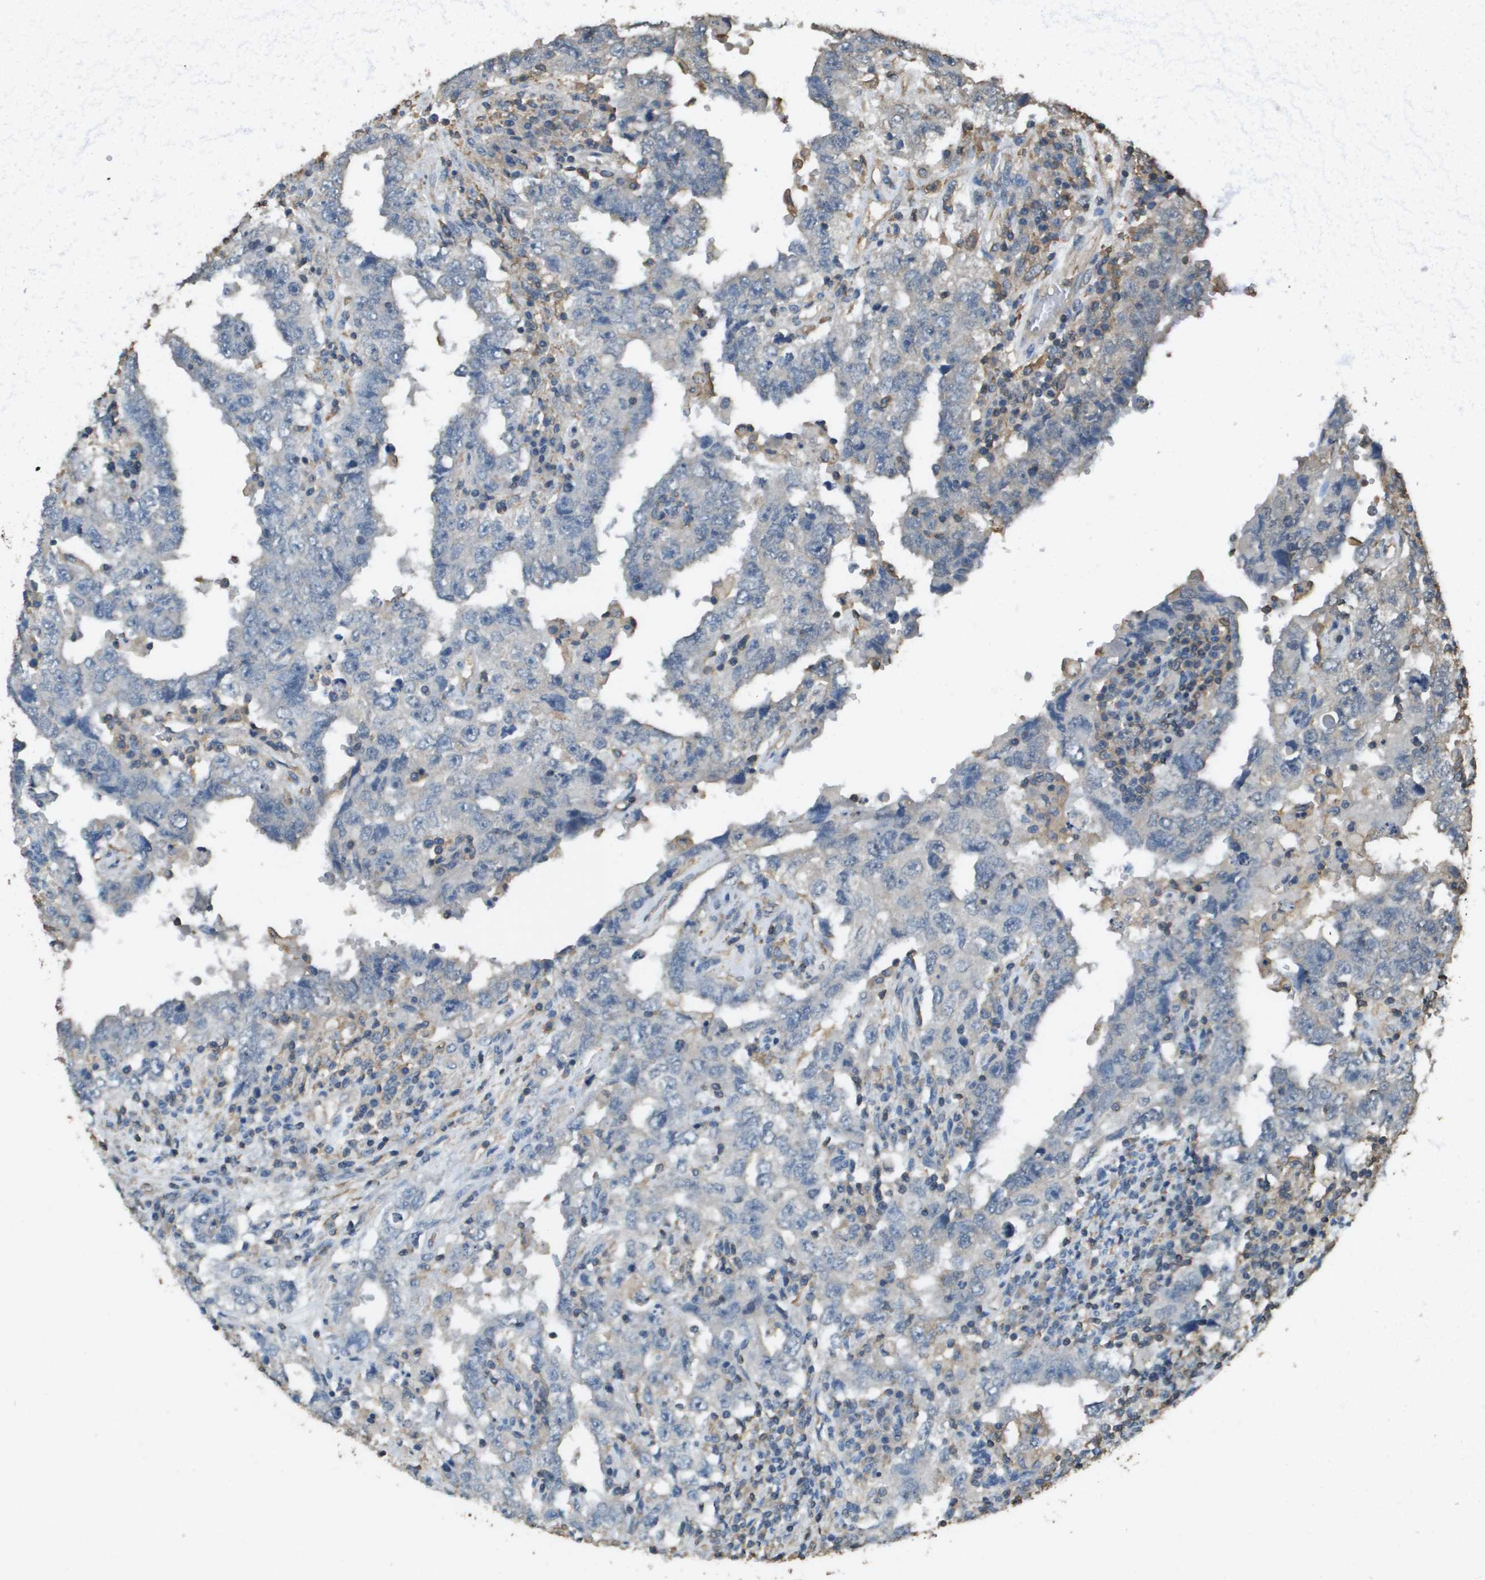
{"staining": {"intensity": "negative", "quantity": "none", "location": "none"}, "tissue": "testis cancer", "cell_type": "Tumor cells", "image_type": "cancer", "snomed": [{"axis": "morphology", "description": "Carcinoma, Embryonal, NOS"}, {"axis": "topography", "description": "Testis"}], "caption": "This is a micrograph of immunohistochemistry (IHC) staining of testis embryonal carcinoma, which shows no staining in tumor cells. The staining was performed using DAB to visualize the protein expression in brown, while the nuclei were stained in blue with hematoxylin (Magnification: 20x).", "gene": "MS4A7", "patient": {"sex": "male", "age": 26}}